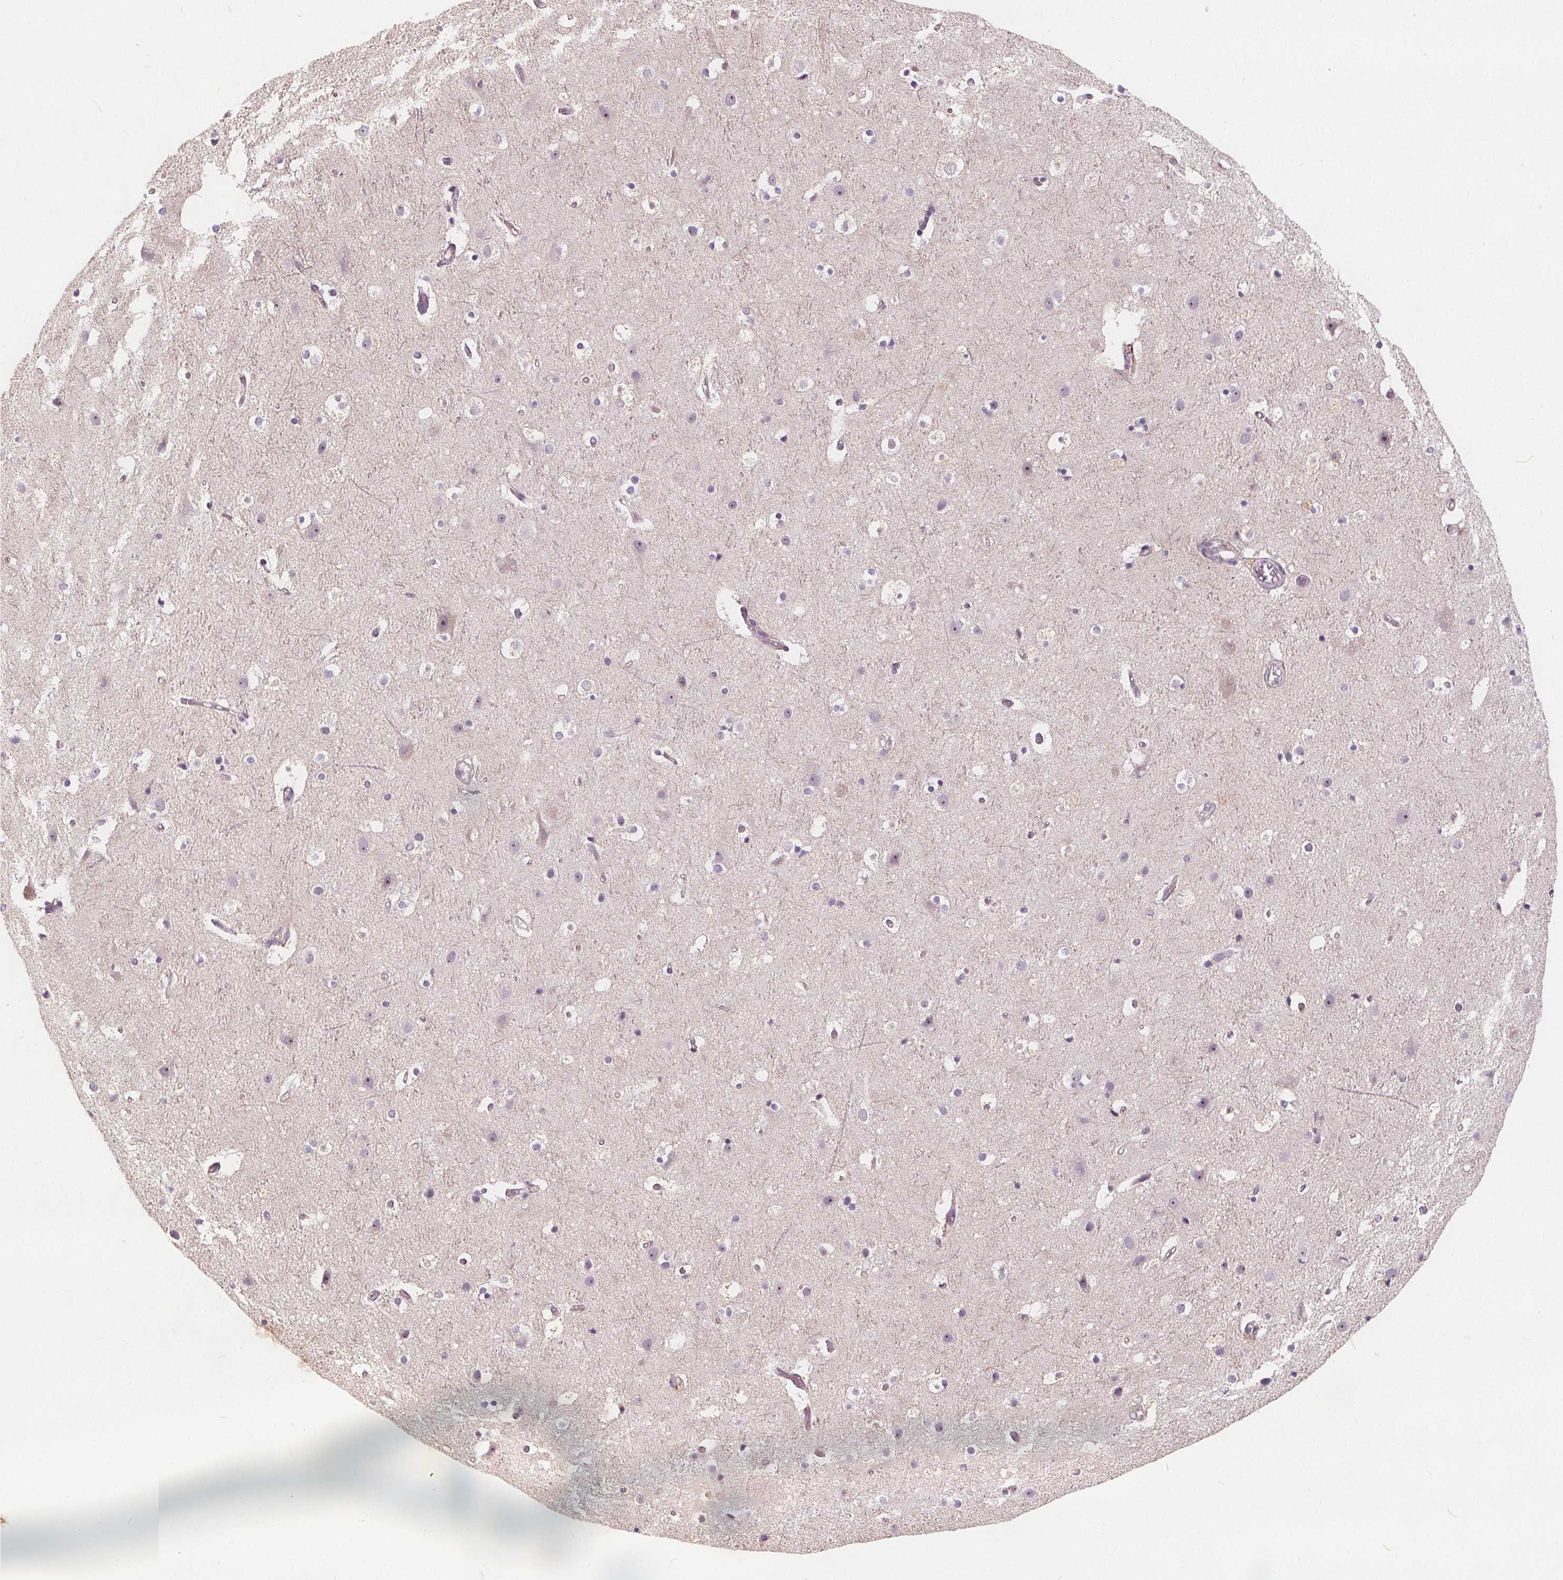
{"staining": {"intensity": "negative", "quantity": "none", "location": "none"}, "tissue": "cerebral cortex", "cell_type": "Endothelial cells", "image_type": "normal", "snomed": [{"axis": "morphology", "description": "Normal tissue, NOS"}, {"axis": "topography", "description": "Cerebral cortex"}], "caption": "Endothelial cells are negative for brown protein staining in unremarkable cerebral cortex.", "gene": "DRC3", "patient": {"sex": "female", "age": 52}}